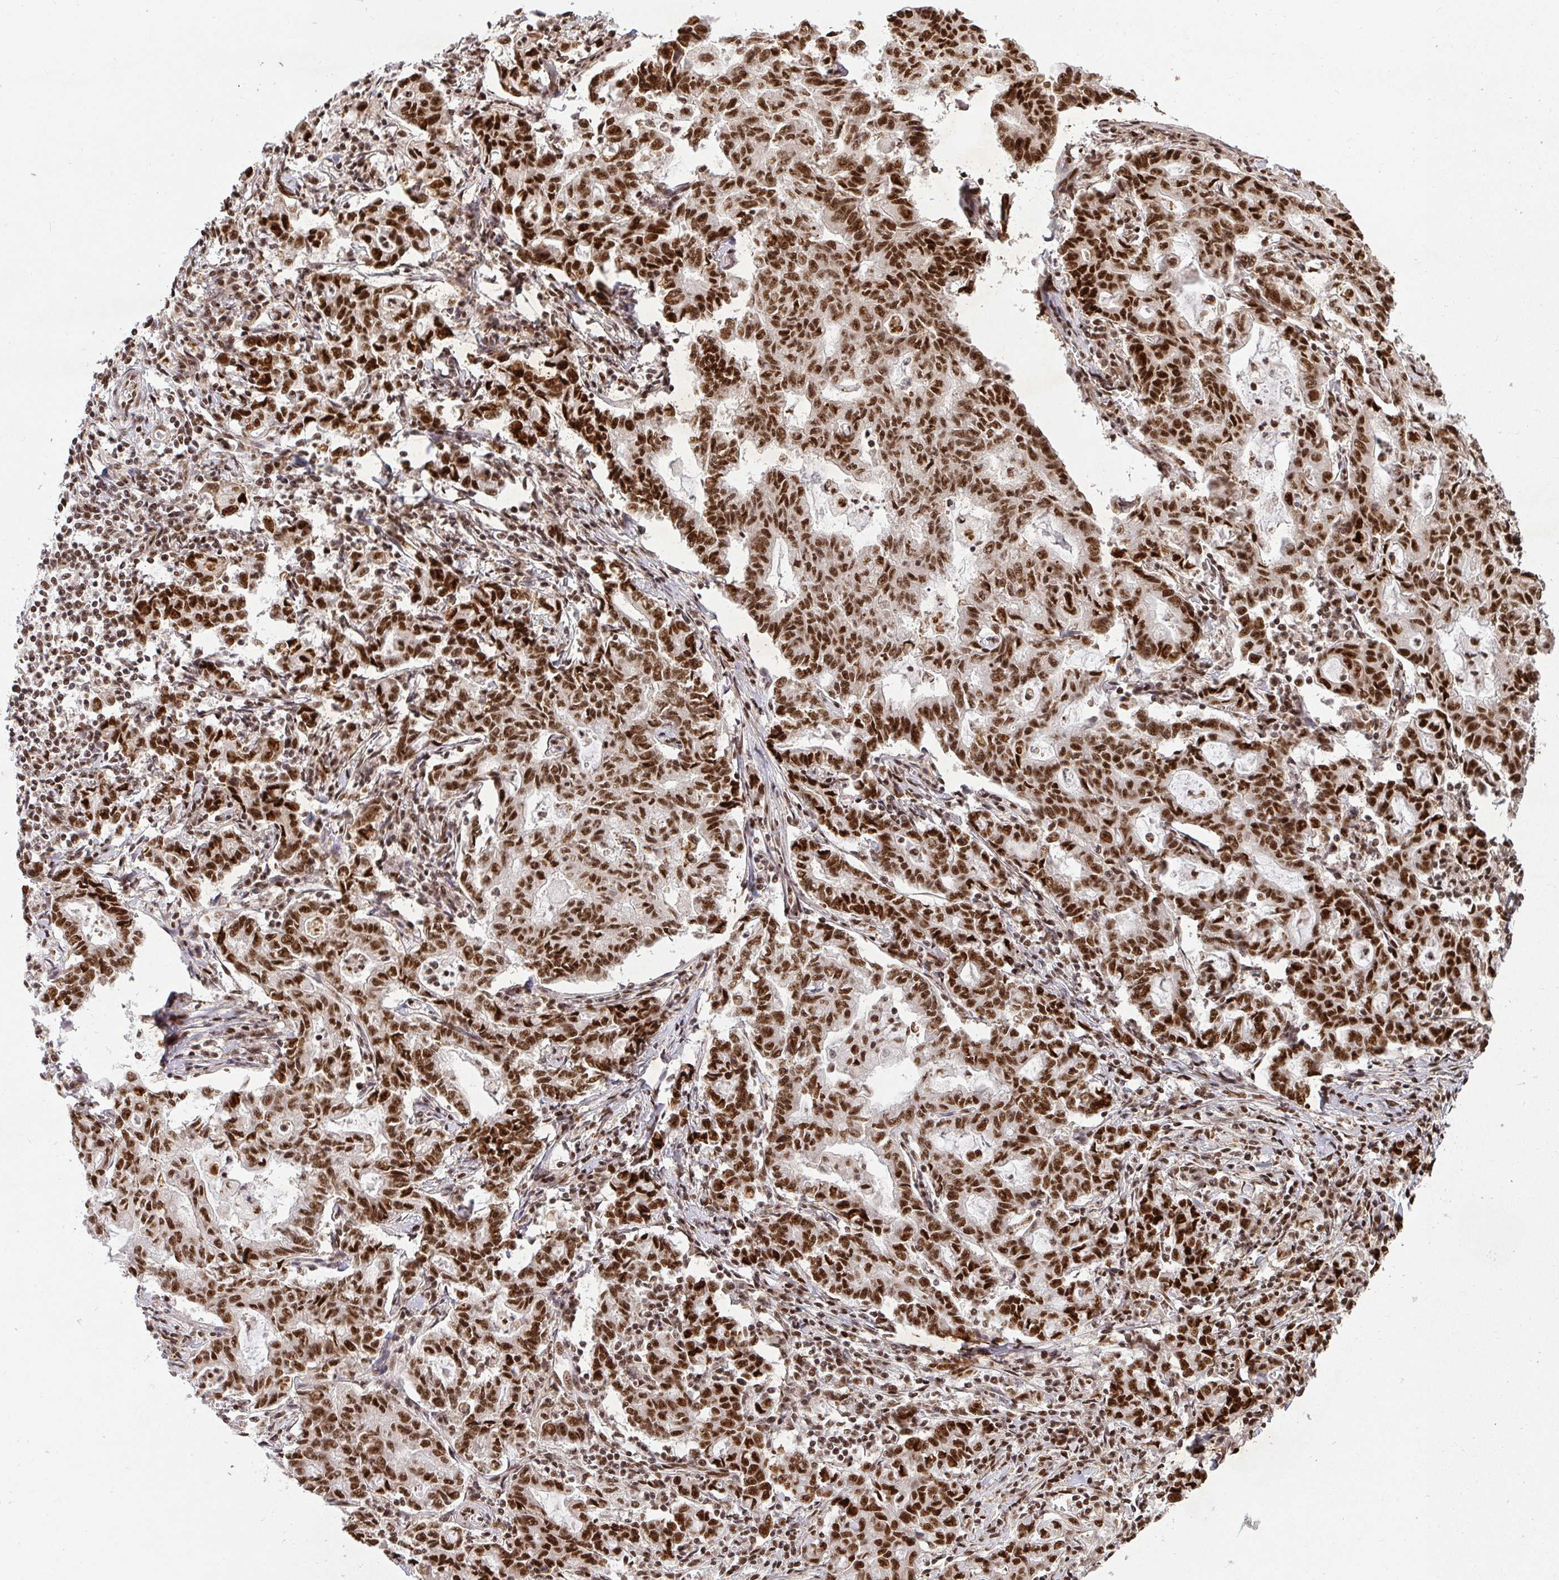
{"staining": {"intensity": "strong", "quantity": ">75%", "location": "nuclear"}, "tissue": "stomach cancer", "cell_type": "Tumor cells", "image_type": "cancer", "snomed": [{"axis": "morphology", "description": "Adenocarcinoma, NOS"}, {"axis": "topography", "description": "Stomach, upper"}], "caption": "IHC of human stomach cancer (adenocarcinoma) exhibits high levels of strong nuclear staining in approximately >75% of tumor cells. Using DAB (3,3'-diaminobenzidine) (brown) and hematoxylin (blue) stains, captured at high magnification using brightfield microscopy.", "gene": "U2AF1", "patient": {"sex": "female", "age": 79}}